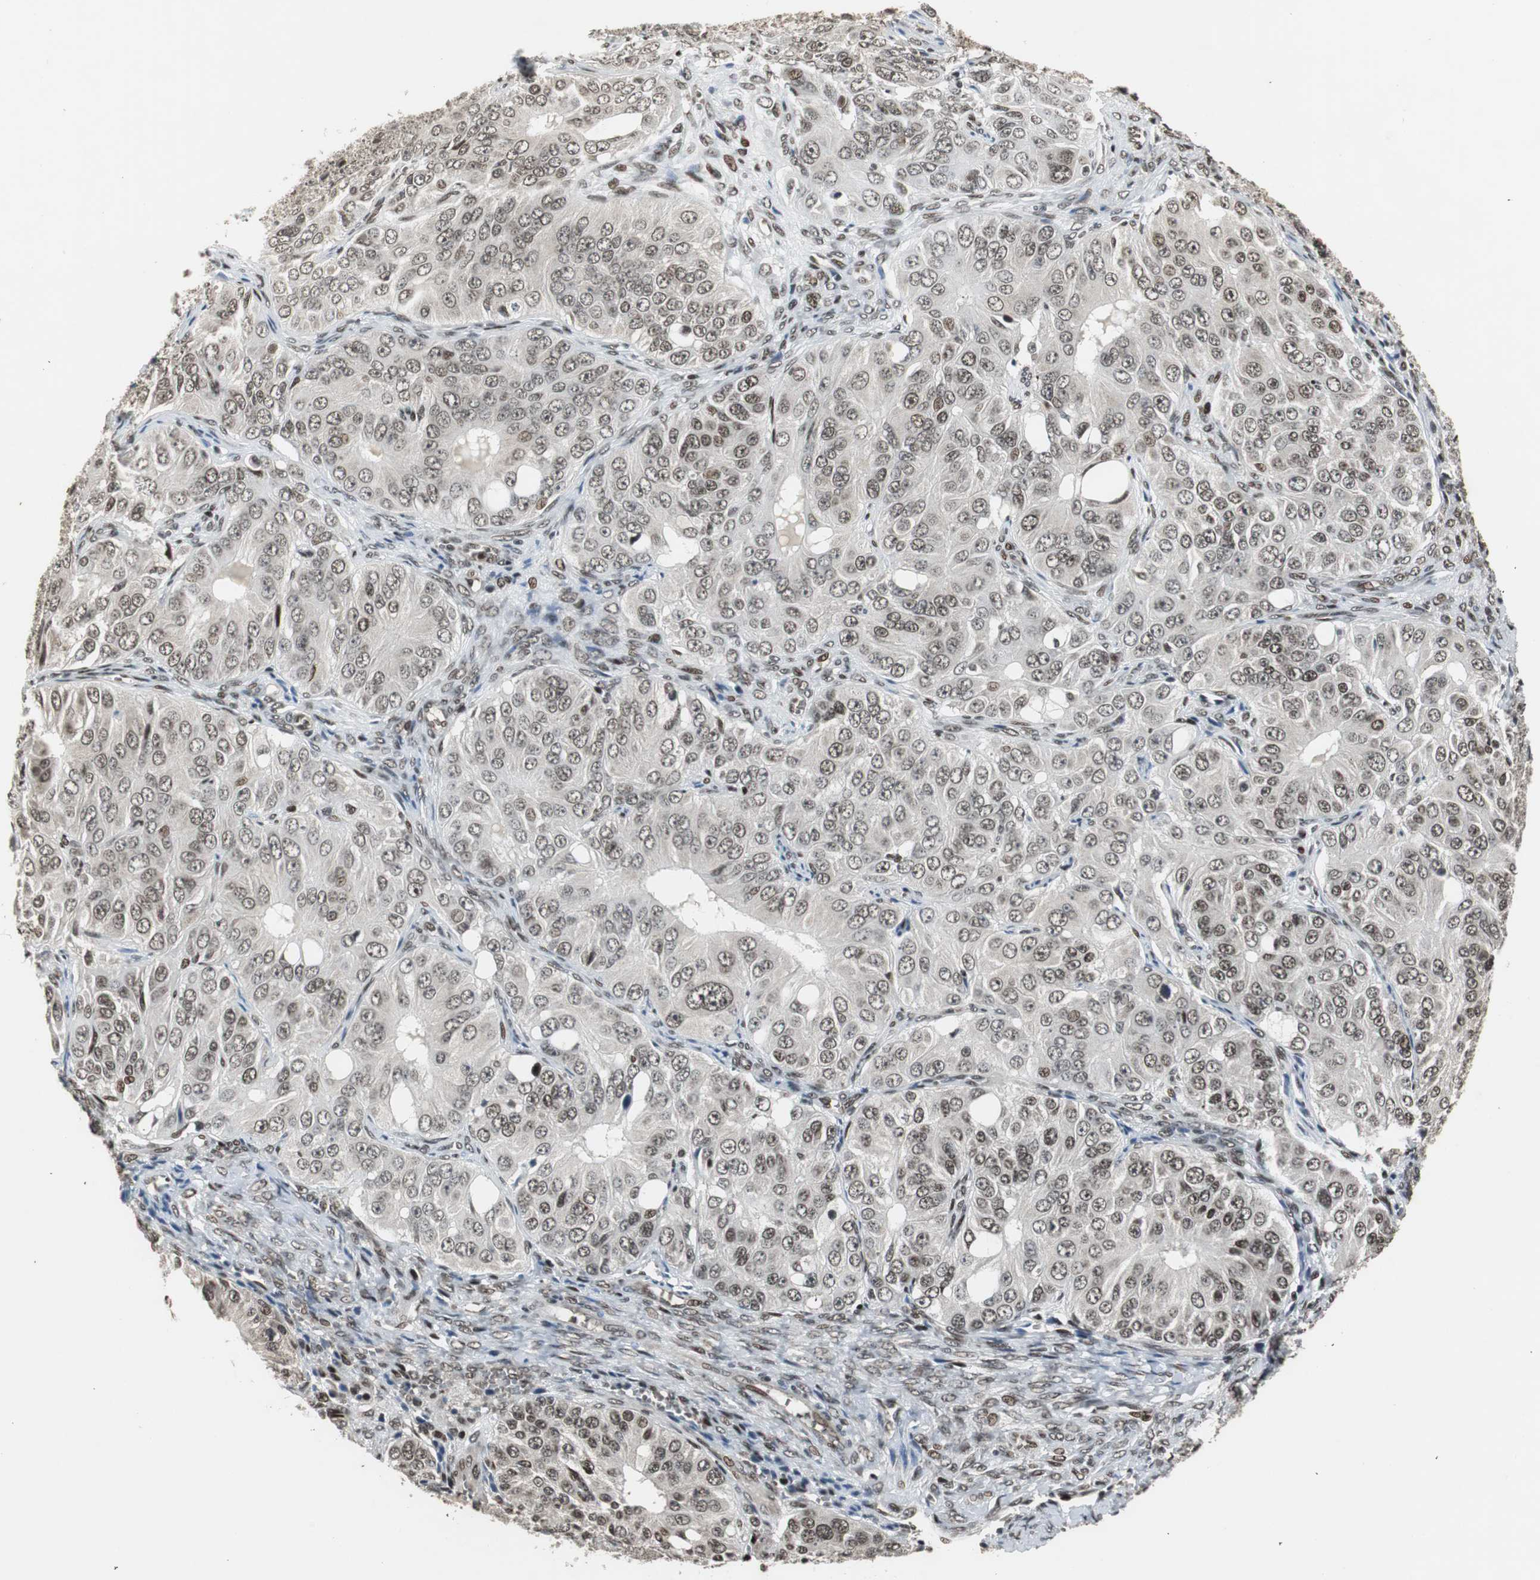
{"staining": {"intensity": "moderate", "quantity": ">75%", "location": "nuclear"}, "tissue": "ovarian cancer", "cell_type": "Tumor cells", "image_type": "cancer", "snomed": [{"axis": "morphology", "description": "Carcinoma, endometroid"}, {"axis": "topography", "description": "Ovary"}], "caption": "Brown immunohistochemical staining in ovarian endometroid carcinoma shows moderate nuclear staining in about >75% of tumor cells.", "gene": "TAF5", "patient": {"sex": "female", "age": 51}}